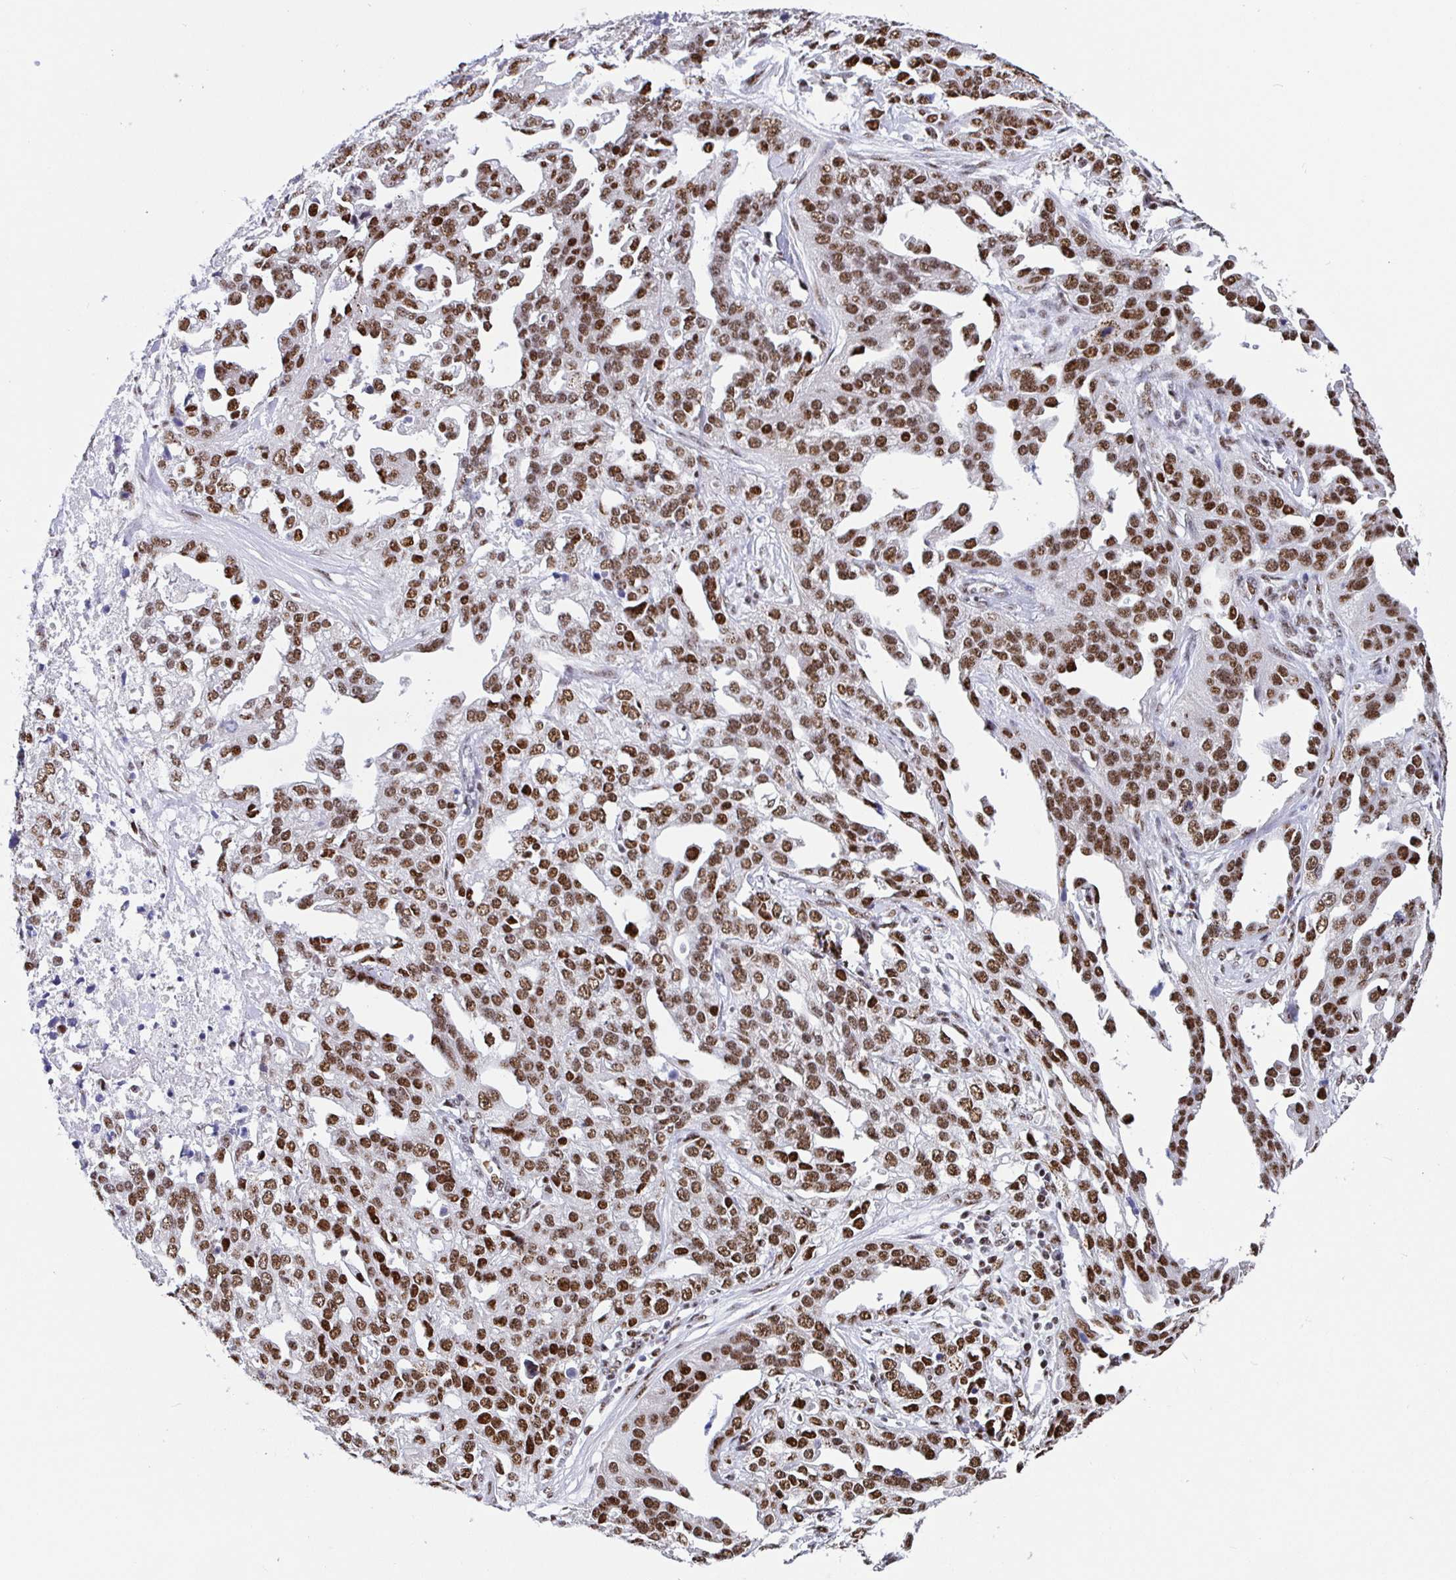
{"staining": {"intensity": "strong", "quantity": ">75%", "location": "nuclear"}, "tissue": "ovarian cancer", "cell_type": "Tumor cells", "image_type": "cancer", "snomed": [{"axis": "morphology", "description": "Cystadenocarcinoma, serous, NOS"}, {"axis": "topography", "description": "Ovary"}], "caption": "Immunohistochemistry micrograph of serous cystadenocarcinoma (ovarian) stained for a protein (brown), which exhibits high levels of strong nuclear positivity in approximately >75% of tumor cells.", "gene": "SETD5", "patient": {"sex": "female", "age": 75}}